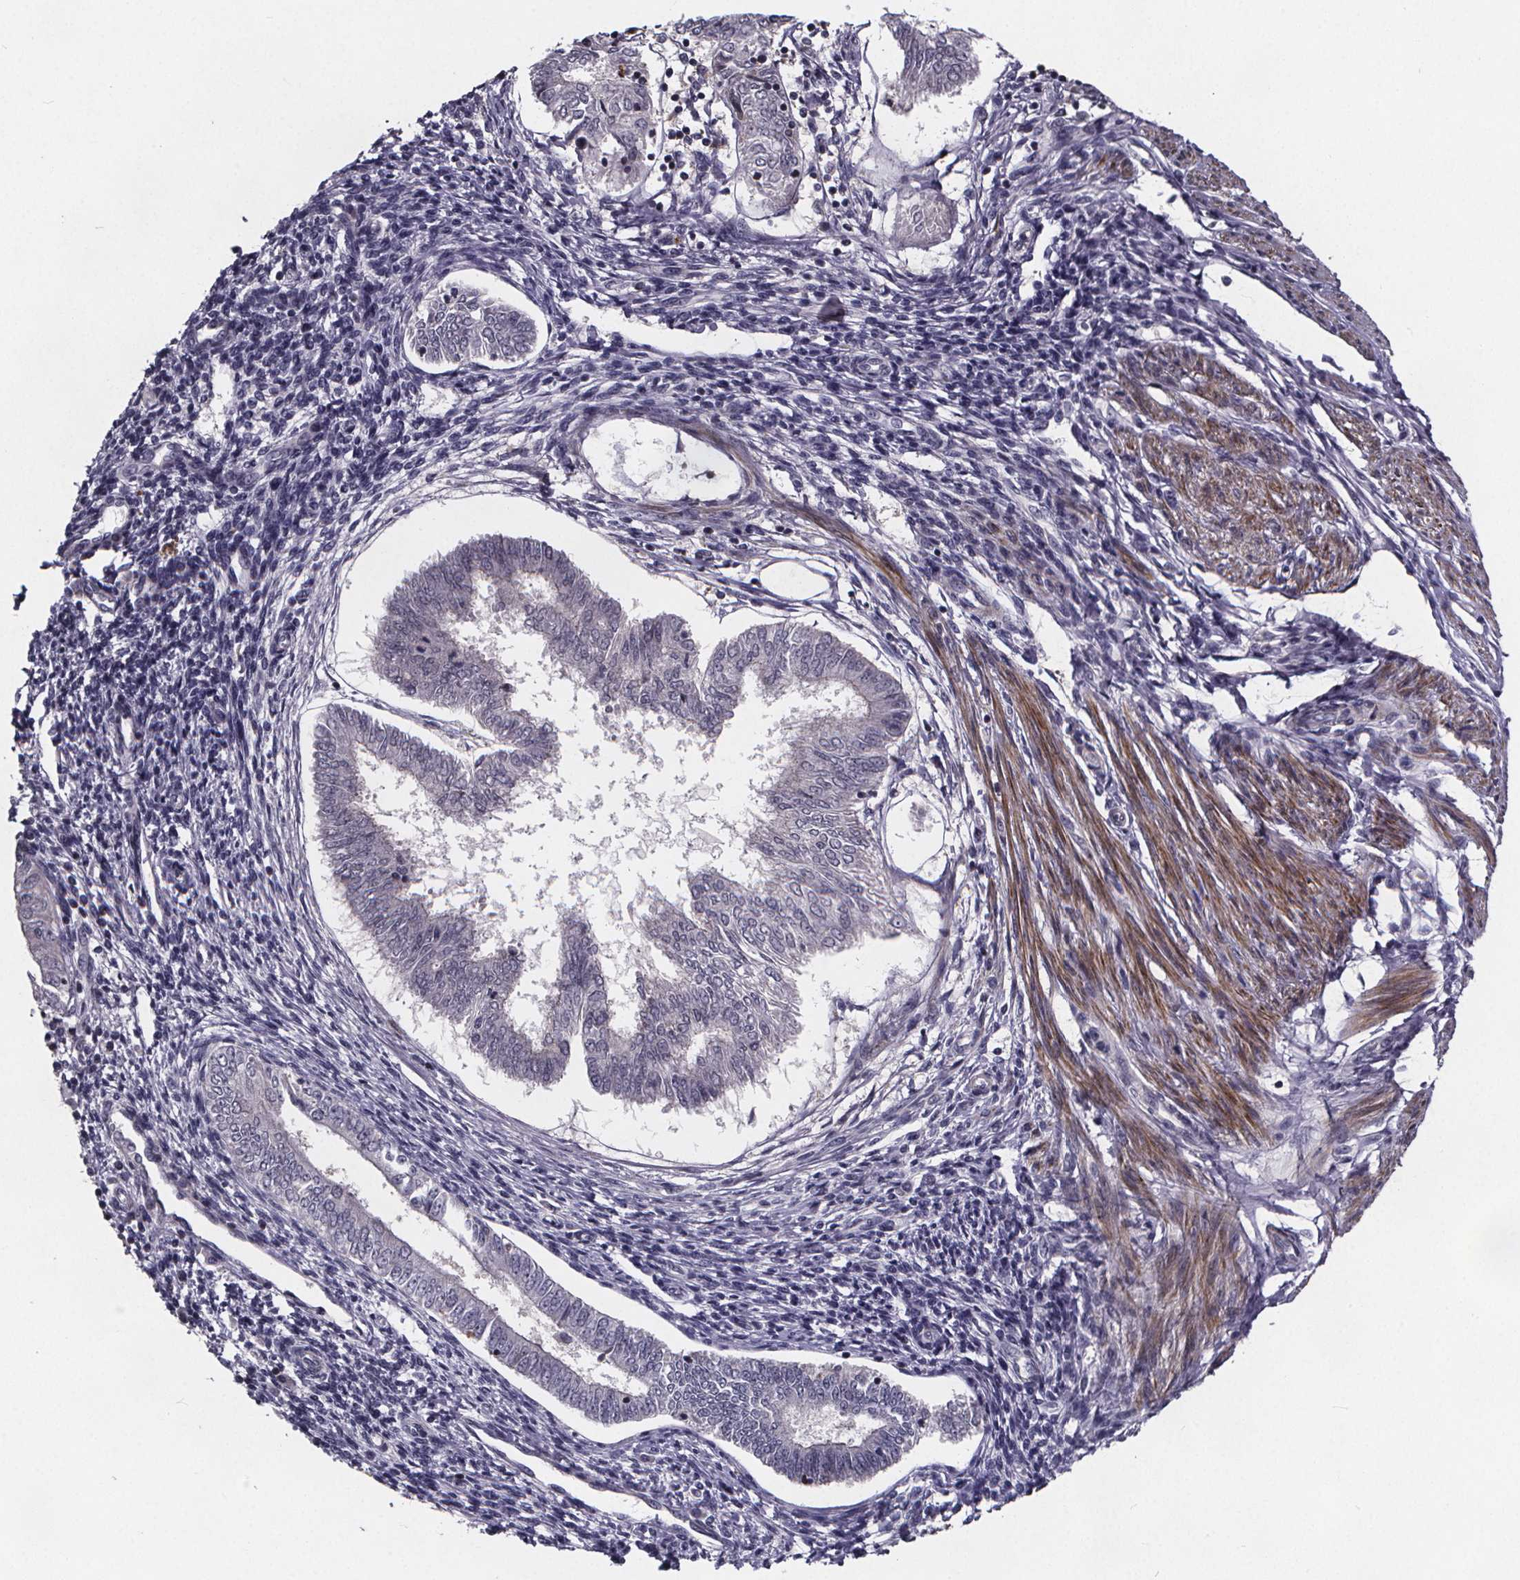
{"staining": {"intensity": "negative", "quantity": "none", "location": "none"}, "tissue": "endometrial cancer", "cell_type": "Tumor cells", "image_type": "cancer", "snomed": [{"axis": "morphology", "description": "Adenocarcinoma, NOS"}, {"axis": "topography", "description": "Endometrium"}], "caption": "Endometrial adenocarcinoma stained for a protein using IHC exhibits no expression tumor cells.", "gene": "FBXW2", "patient": {"sex": "female", "age": 68}}